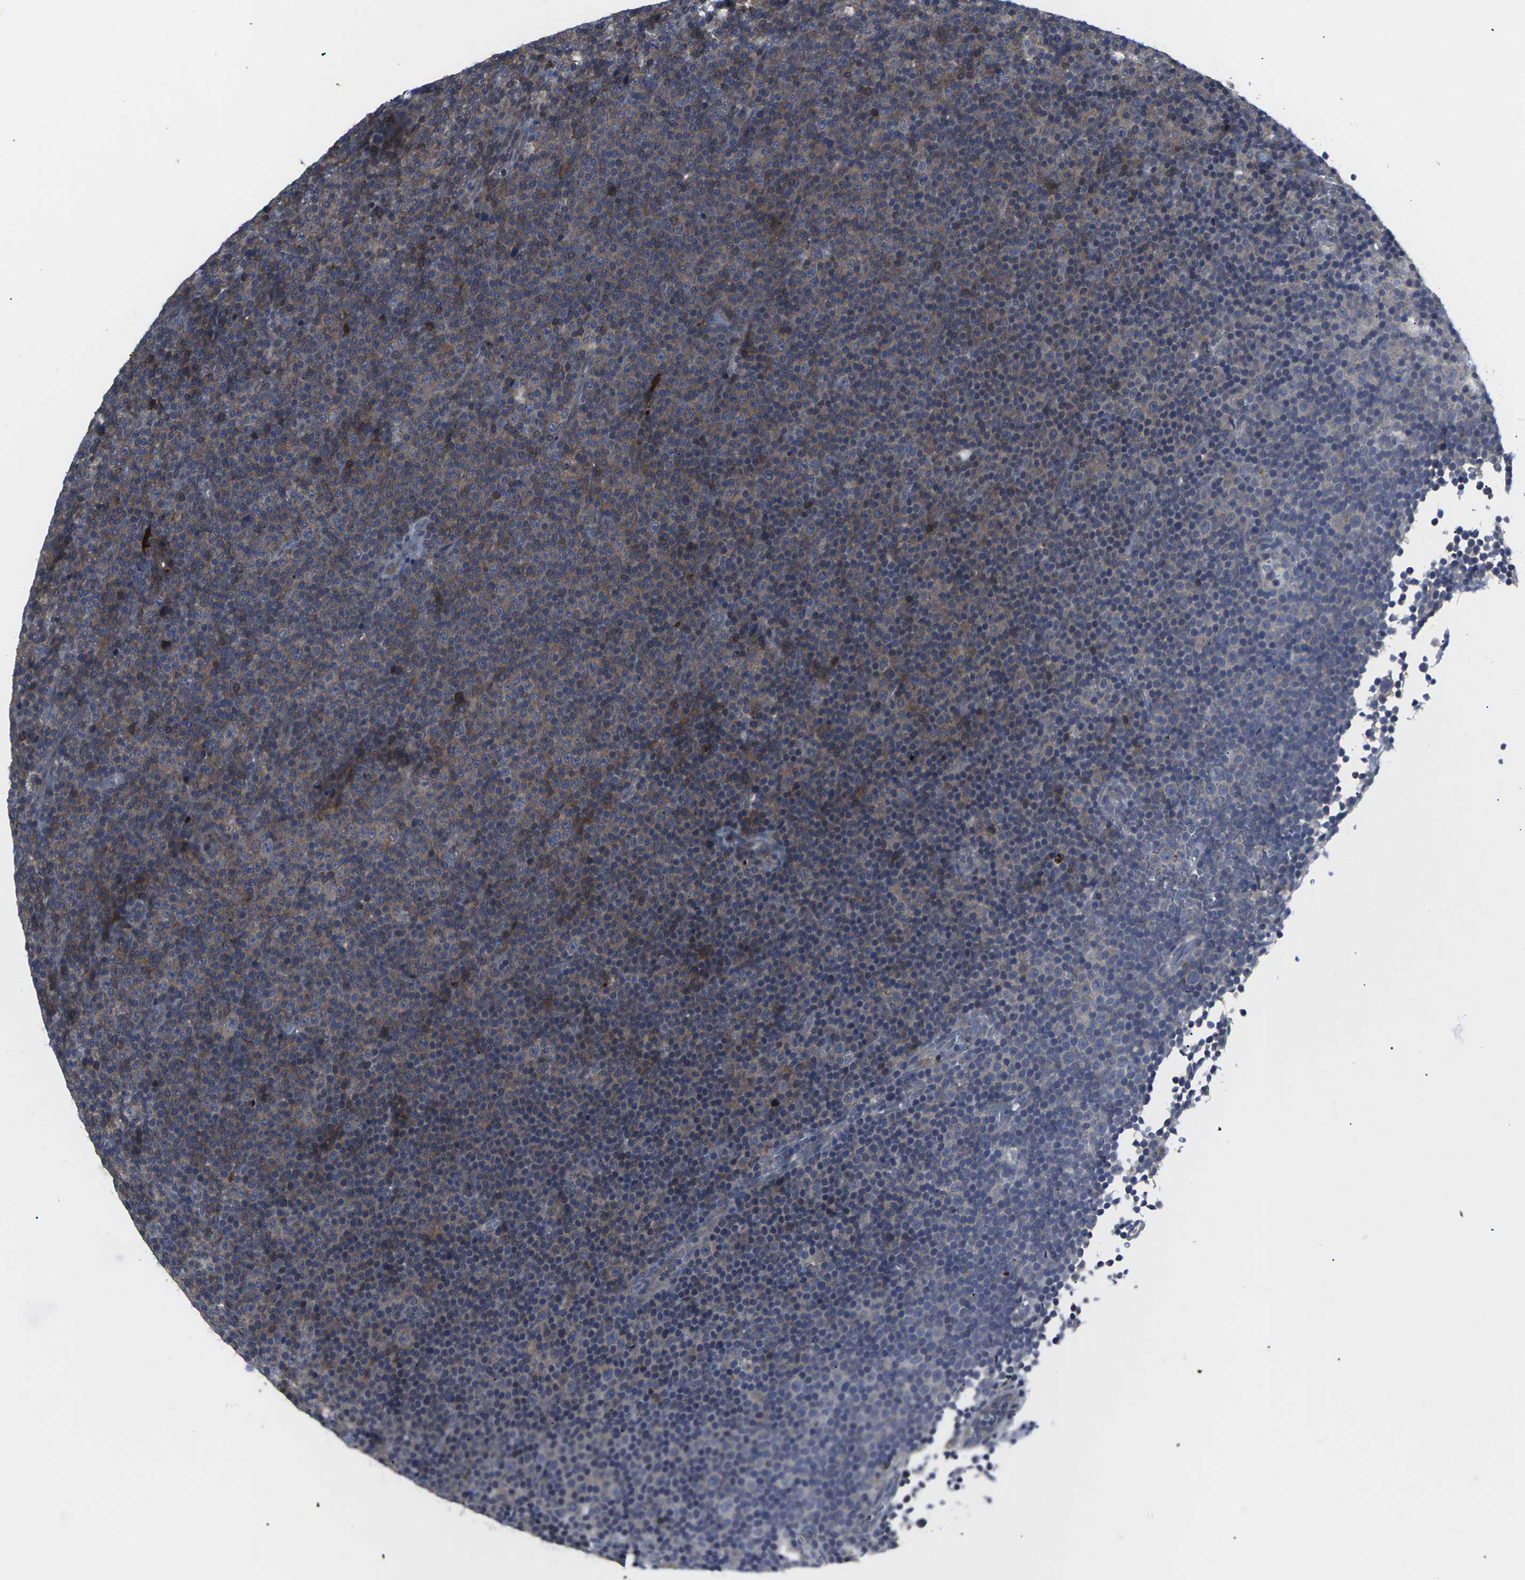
{"staining": {"intensity": "moderate", "quantity": "25%-75%", "location": "cytoplasmic/membranous"}, "tissue": "lymphoma", "cell_type": "Tumor cells", "image_type": "cancer", "snomed": [{"axis": "morphology", "description": "Malignant lymphoma, non-Hodgkin's type, Low grade"}, {"axis": "topography", "description": "Lymph node"}], "caption": "Protein expression analysis of malignant lymphoma, non-Hodgkin's type (low-grade) shows moderate cytoplasmic/membranous staining in approximately 25%-75% of tumor cells.", "gene": "HPRT1", "patient": {"sex": "female", "age": 67}}